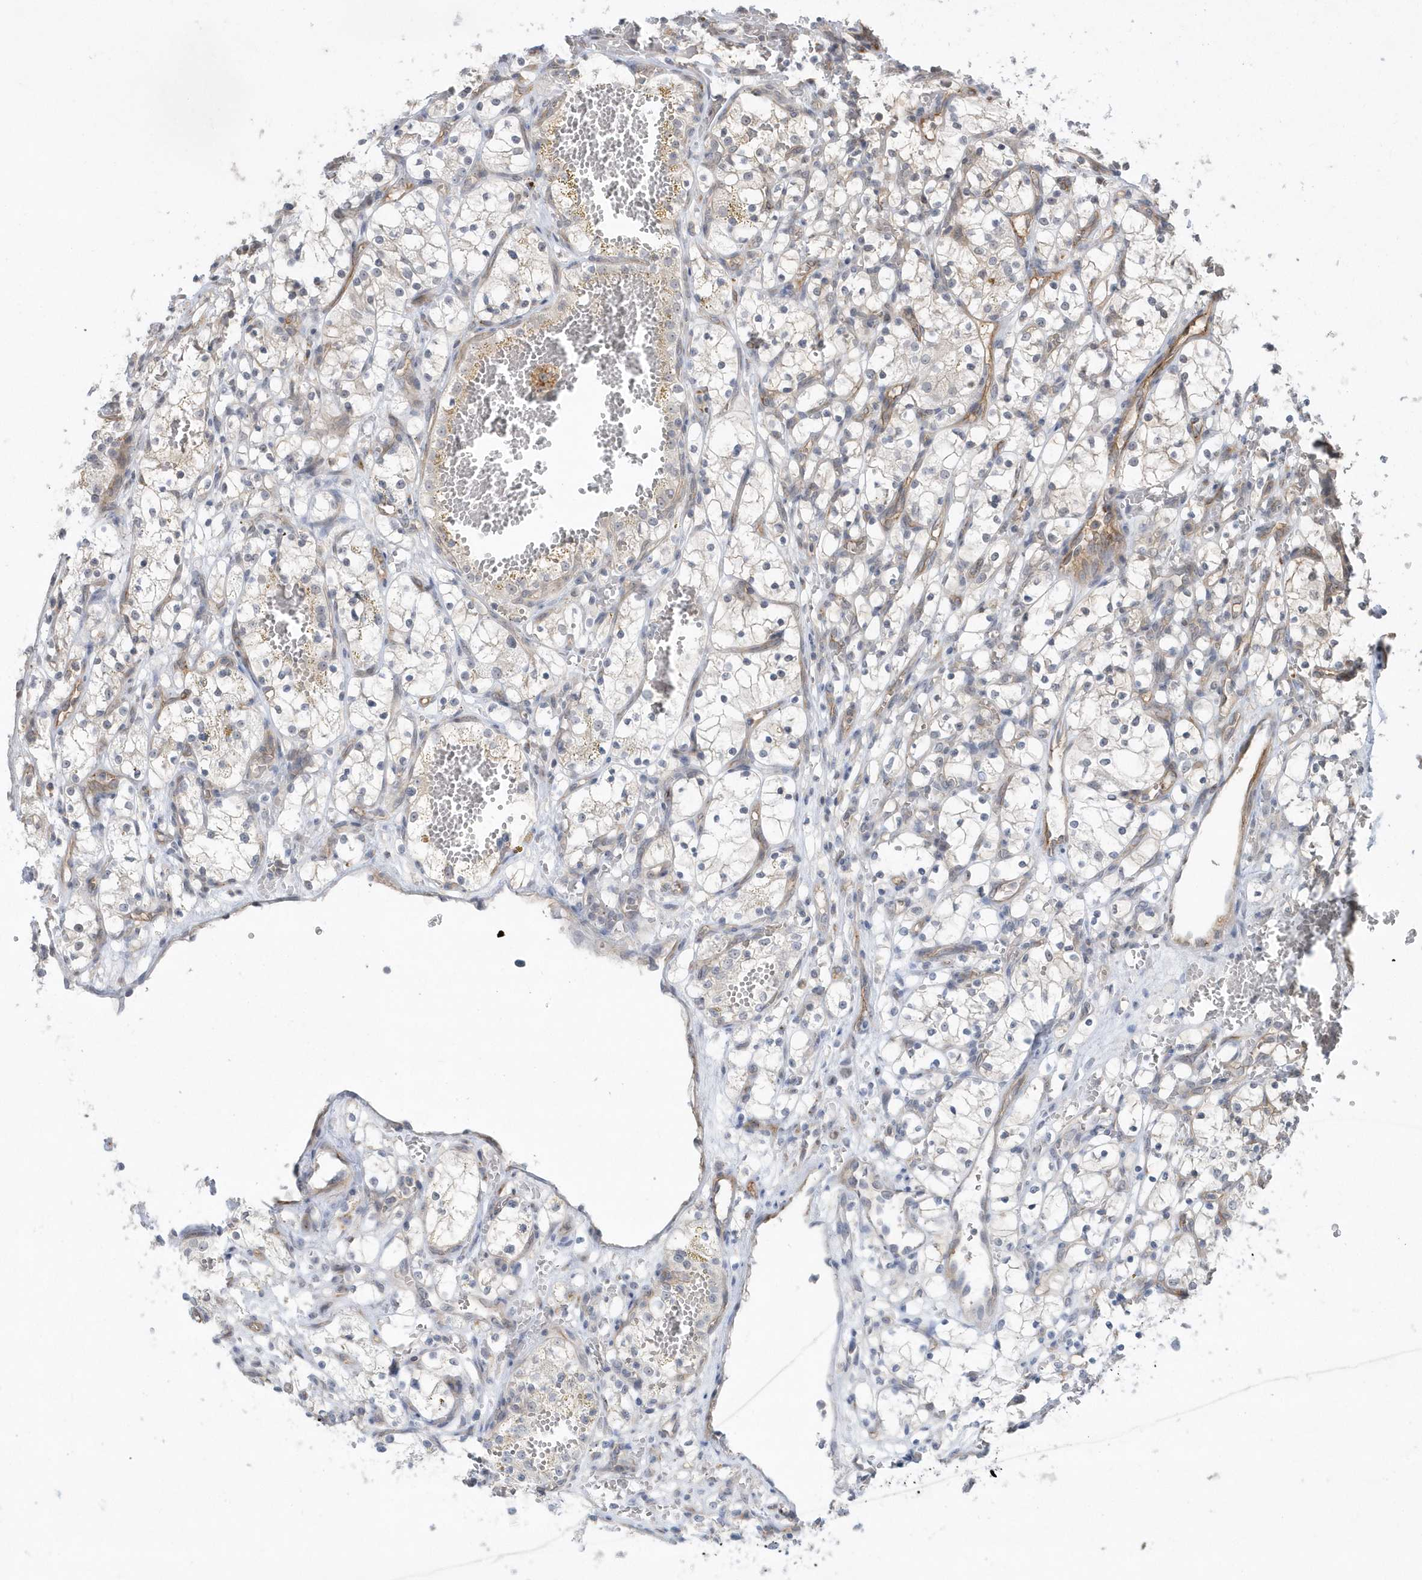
{"staining": {"intensity": "negative", "quantity": "none", "location": "none"}, "tissue": "renal cancer", "cell_type": "Tumor cells", "image_type": "cancer", "snomed": [{"axis": "morphology", "description": "Adenocarcinoma, NOS"}, {"axis": "topography", "description": "Kidney"}], "caption": "A photomicrograph of renal cancer stained for a protein displays no brown staining in tumor cells.", "gene": "CRIP3", "patient": {"sex": "female", "age": 69}}